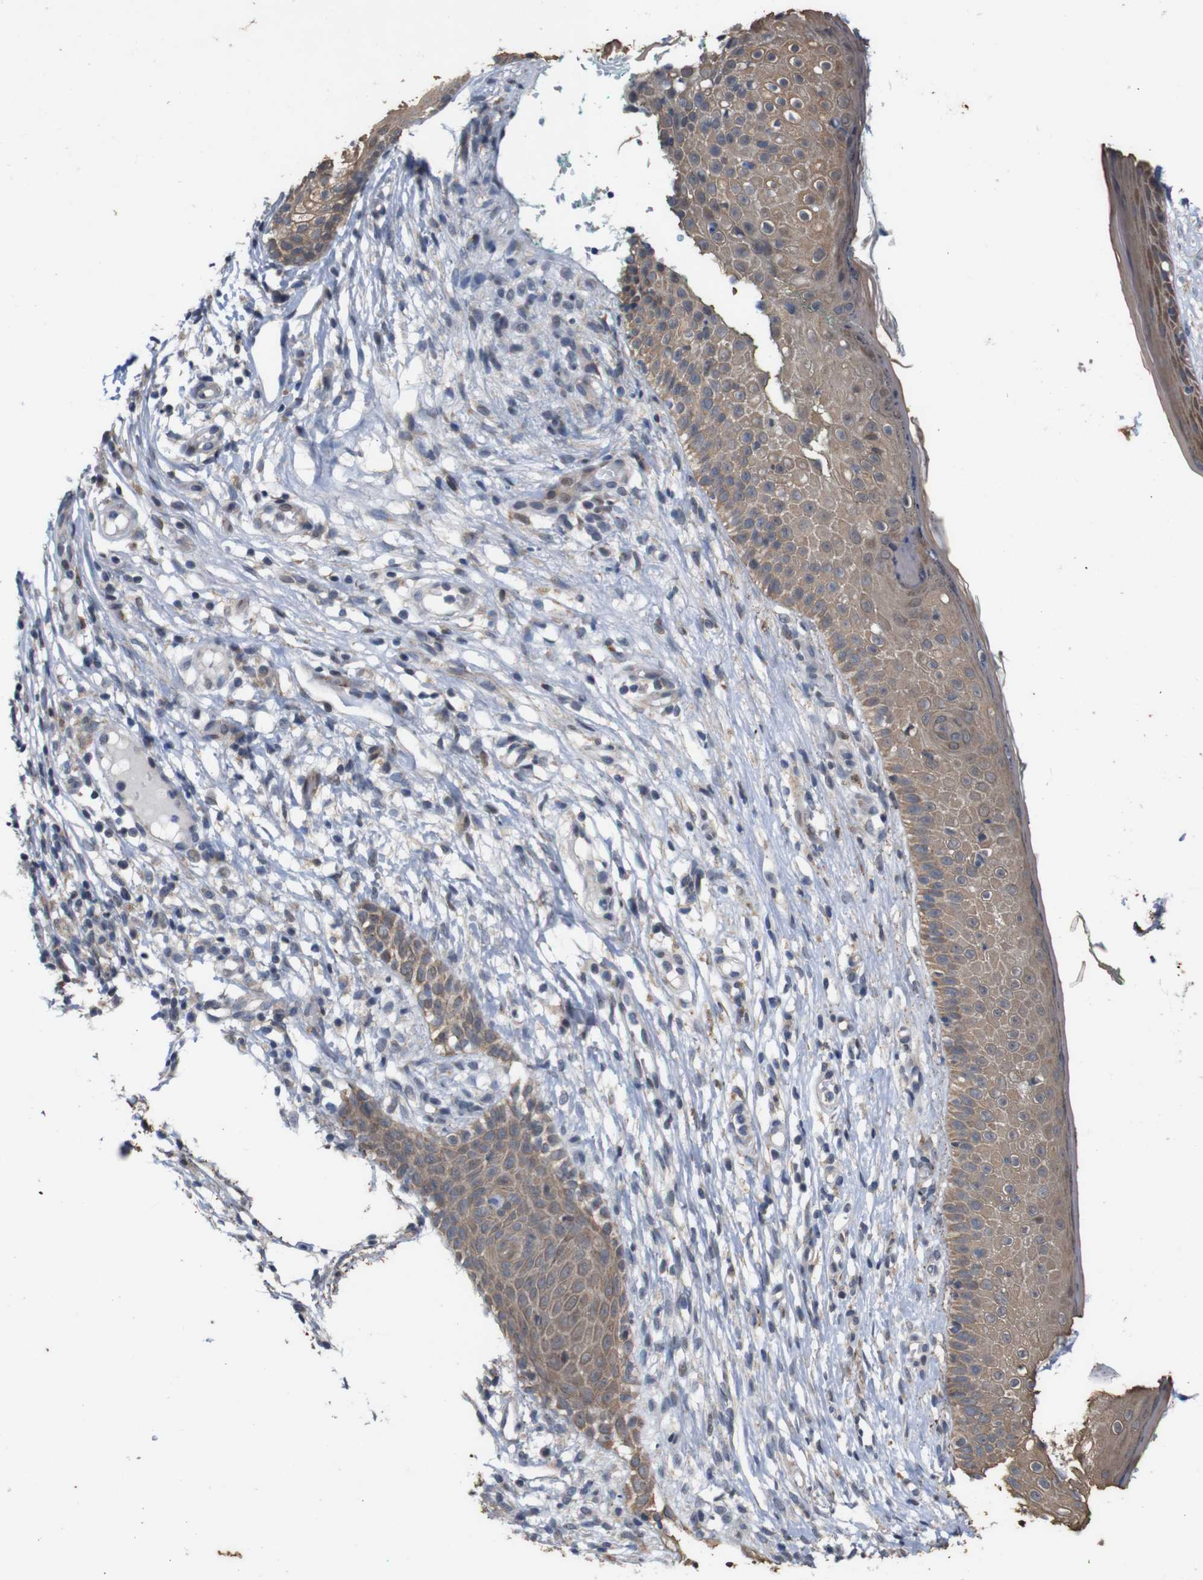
{"staining": {"intensity": "moderate", "quantity": ">75%", "location": "cytoplasmic/membranous"}, "tissue": "skin cancer", "cell_type": "Tumor cells", "image_type": "cancer", "snomed": [{"axis": "morphology", "description": "Basal cell carcinoma"}, {"axis": "topography", "description": "Skin"}], "caption": "Brown immunohistochemical staining in human skin cancer exhibits moderate cytoplasmic/membranous positivity in approximately >75% of tumor cells.", "gene": "ATP7B", "patient": {"sex": "female", "age": 84}}